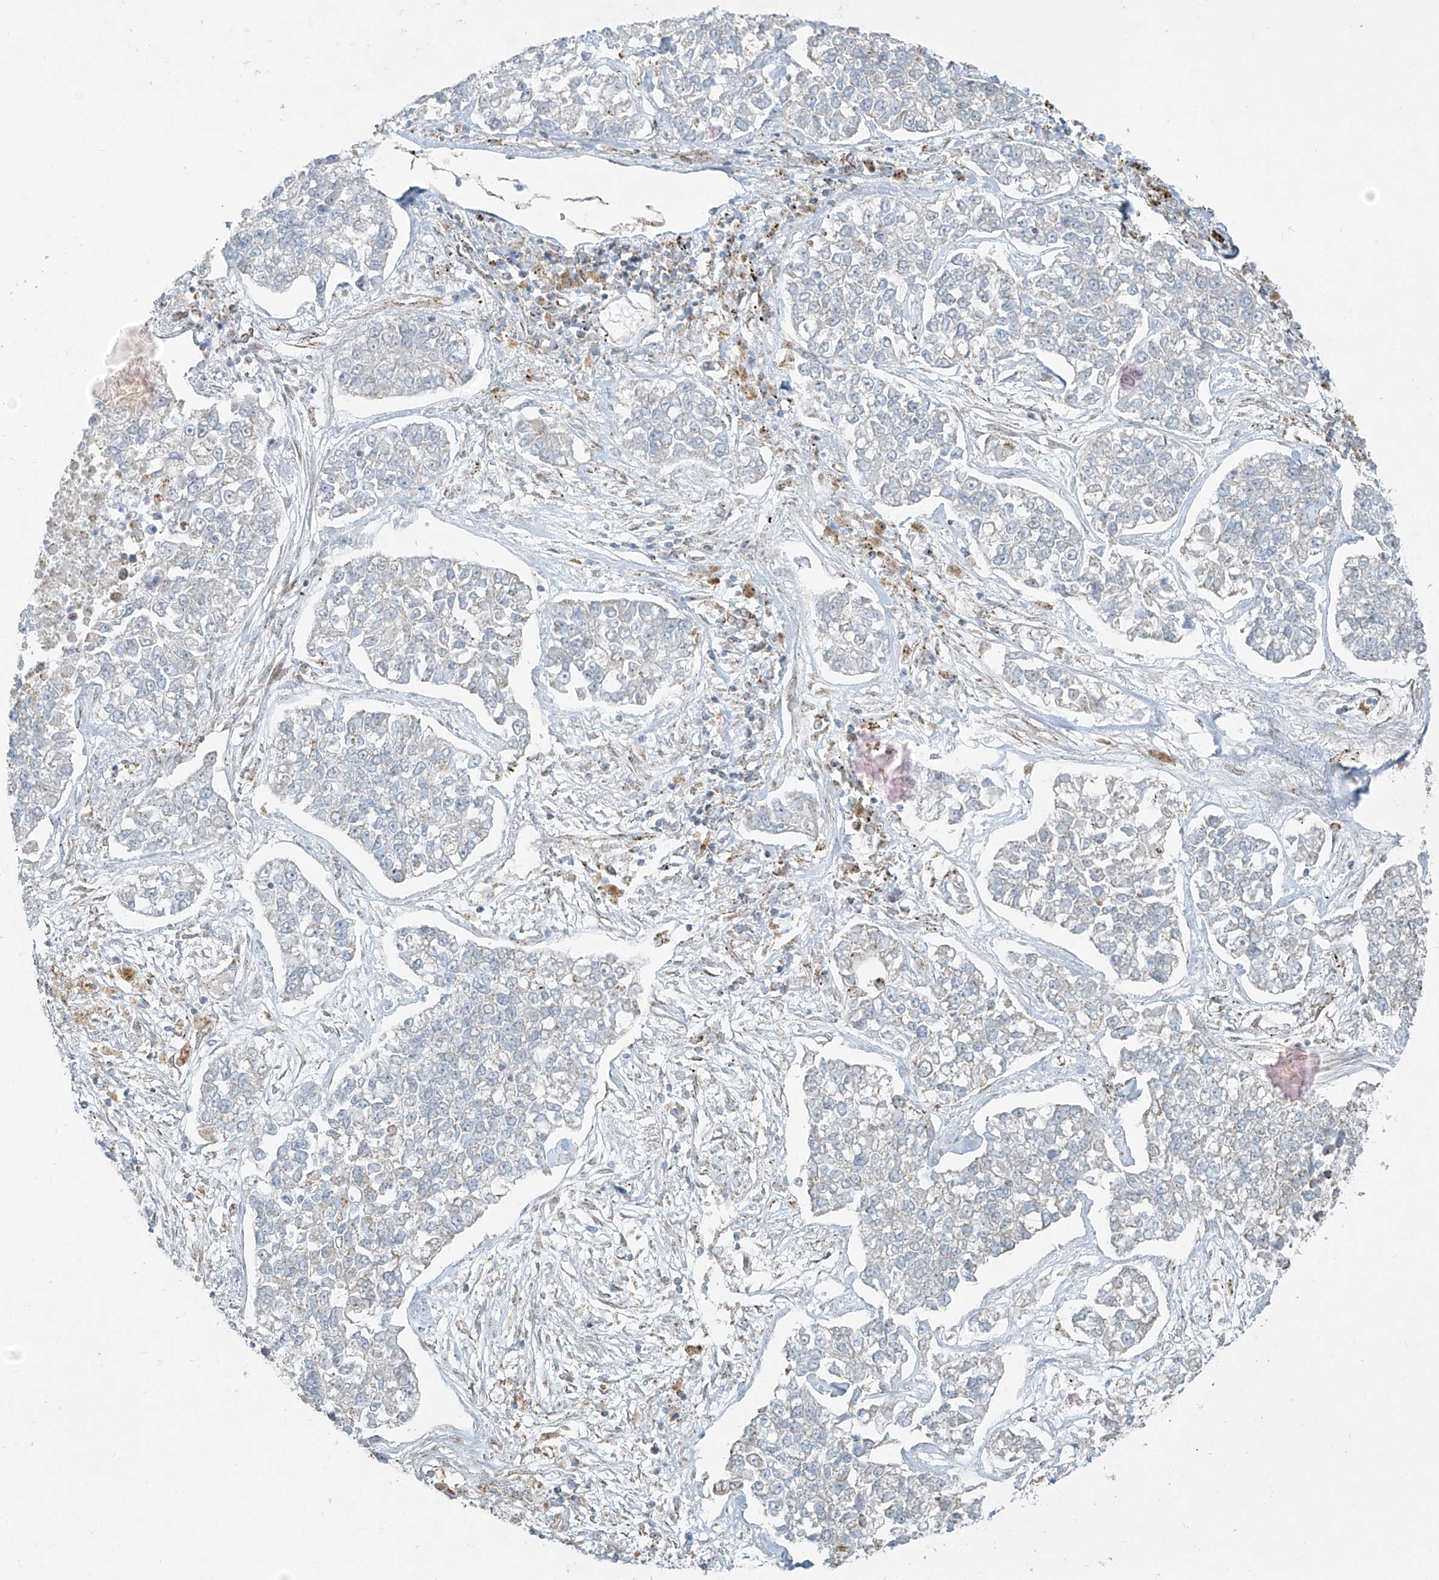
{"staining": {"intensity": "negative", "quantity": "none", "location": "none"}, "tissue": "lung cancer", "cell_type": "Tumor cells", "image_type": "cancer", "snomed": [{"axis": "morphology", "description": "Adenocarcinoma, NOS"}, {"axis": "topography", "description": "Lung"}], "caption": "The image reveals no staining of tumor cells in lung adenocarcinoma. (Brightfield microscopy of DAB (3,3'-diaminobenzidine) IHC at high magnification).", "gene": "SMDT1", "patient": {"sex": "male", "age": 49}}